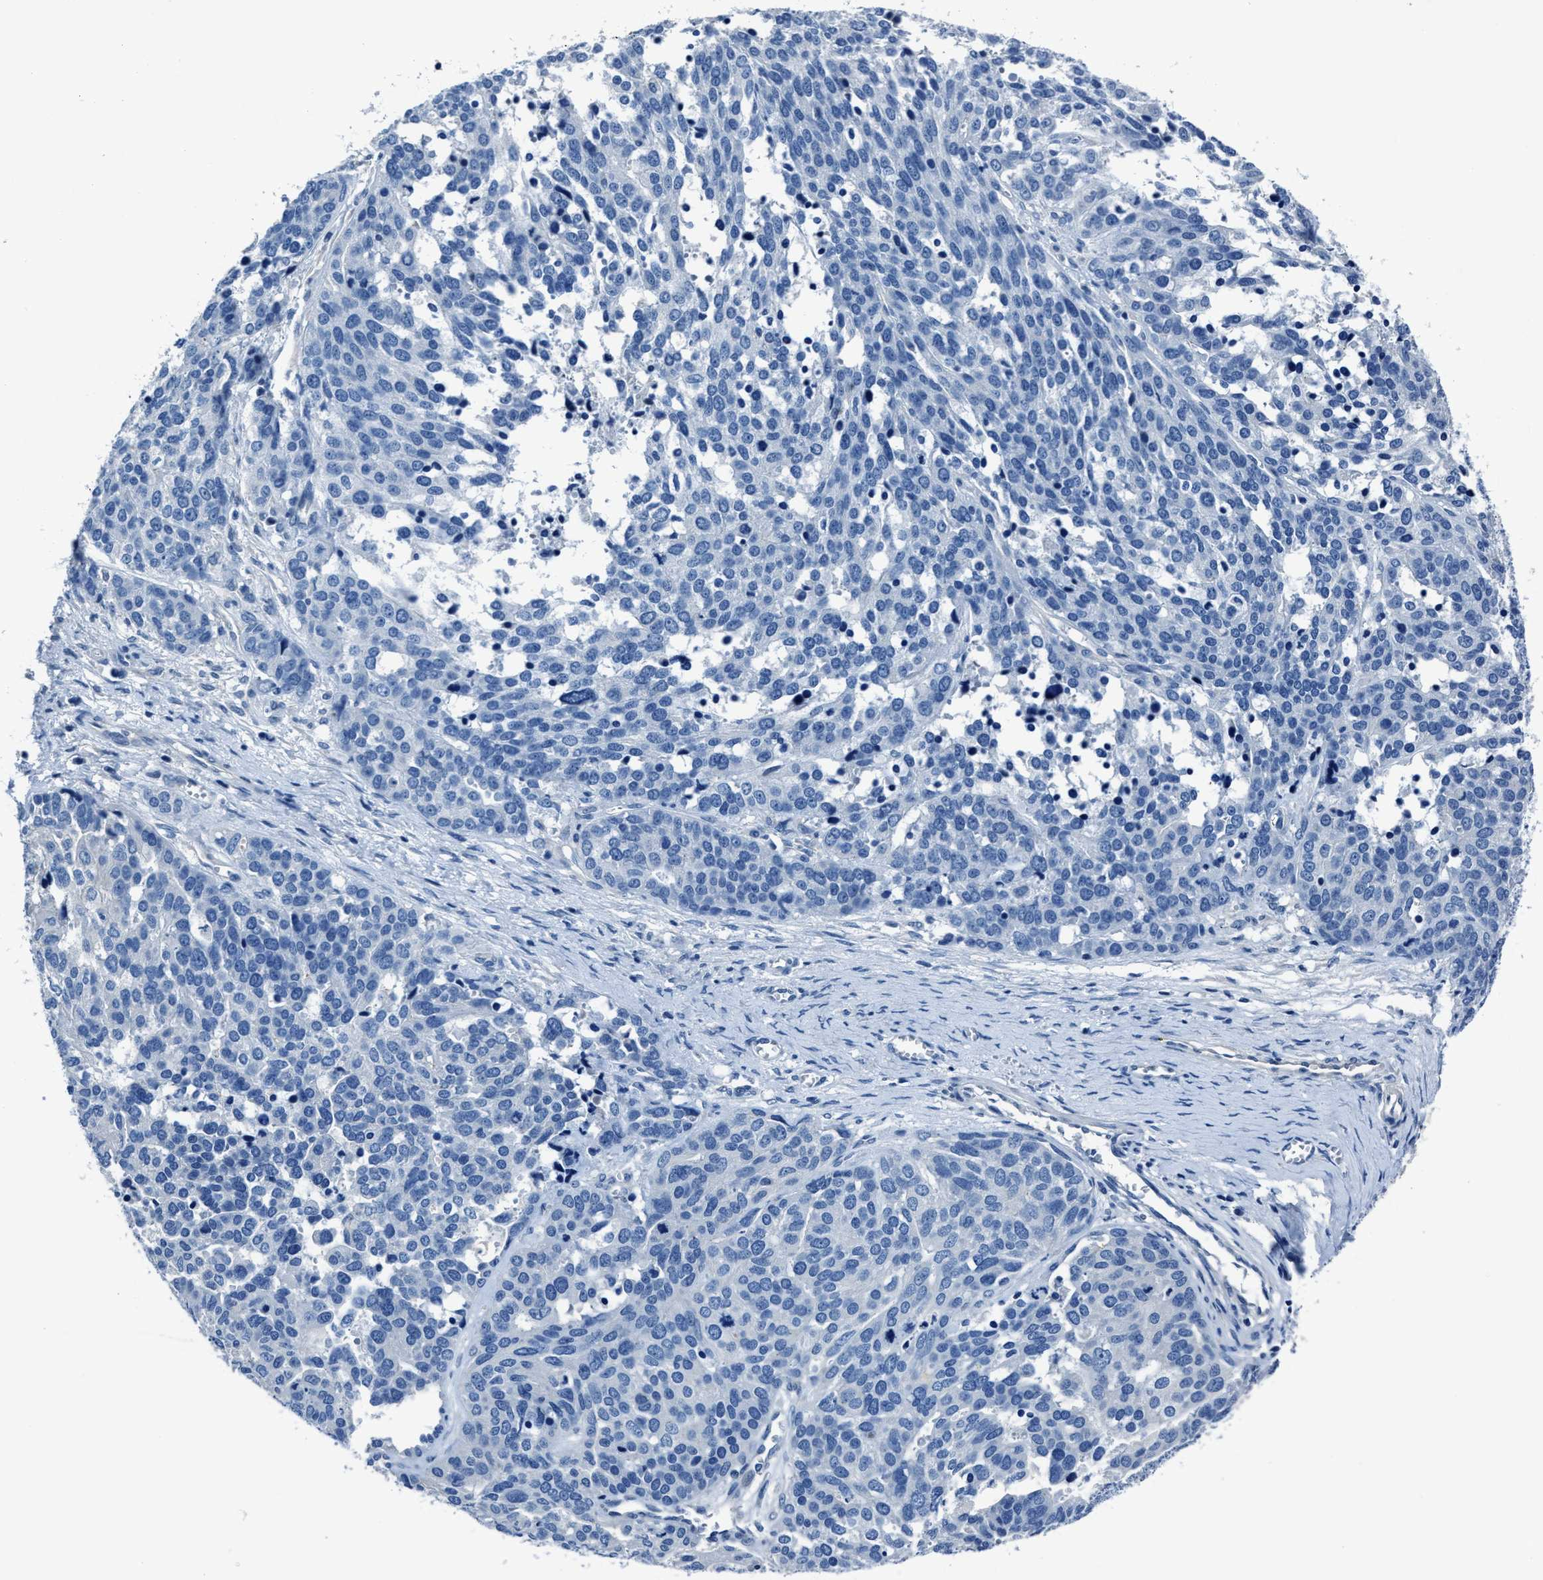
{"staining": {"intensity": "negative", "quantity": "none", "location": "none"}, "tissue": "ovarian cancer", "cell_type": "Tumor cells", "image_type": "cancer", "snomed": [{"axis": "morphology", "description": "Cystadenocarcinoma, serous, NOS"}, {"axis": "topography", "description": "Ovary"}], "caption": "Immunohistochemistry (IHC) histopathology image of human ovarian cancer (serous cystadenocarcinoma) stained for a protein (brown), which exhibits no expression in tumor cells.", "gene": "NACAD", "patient": {"sex": "female", "age": 44}}